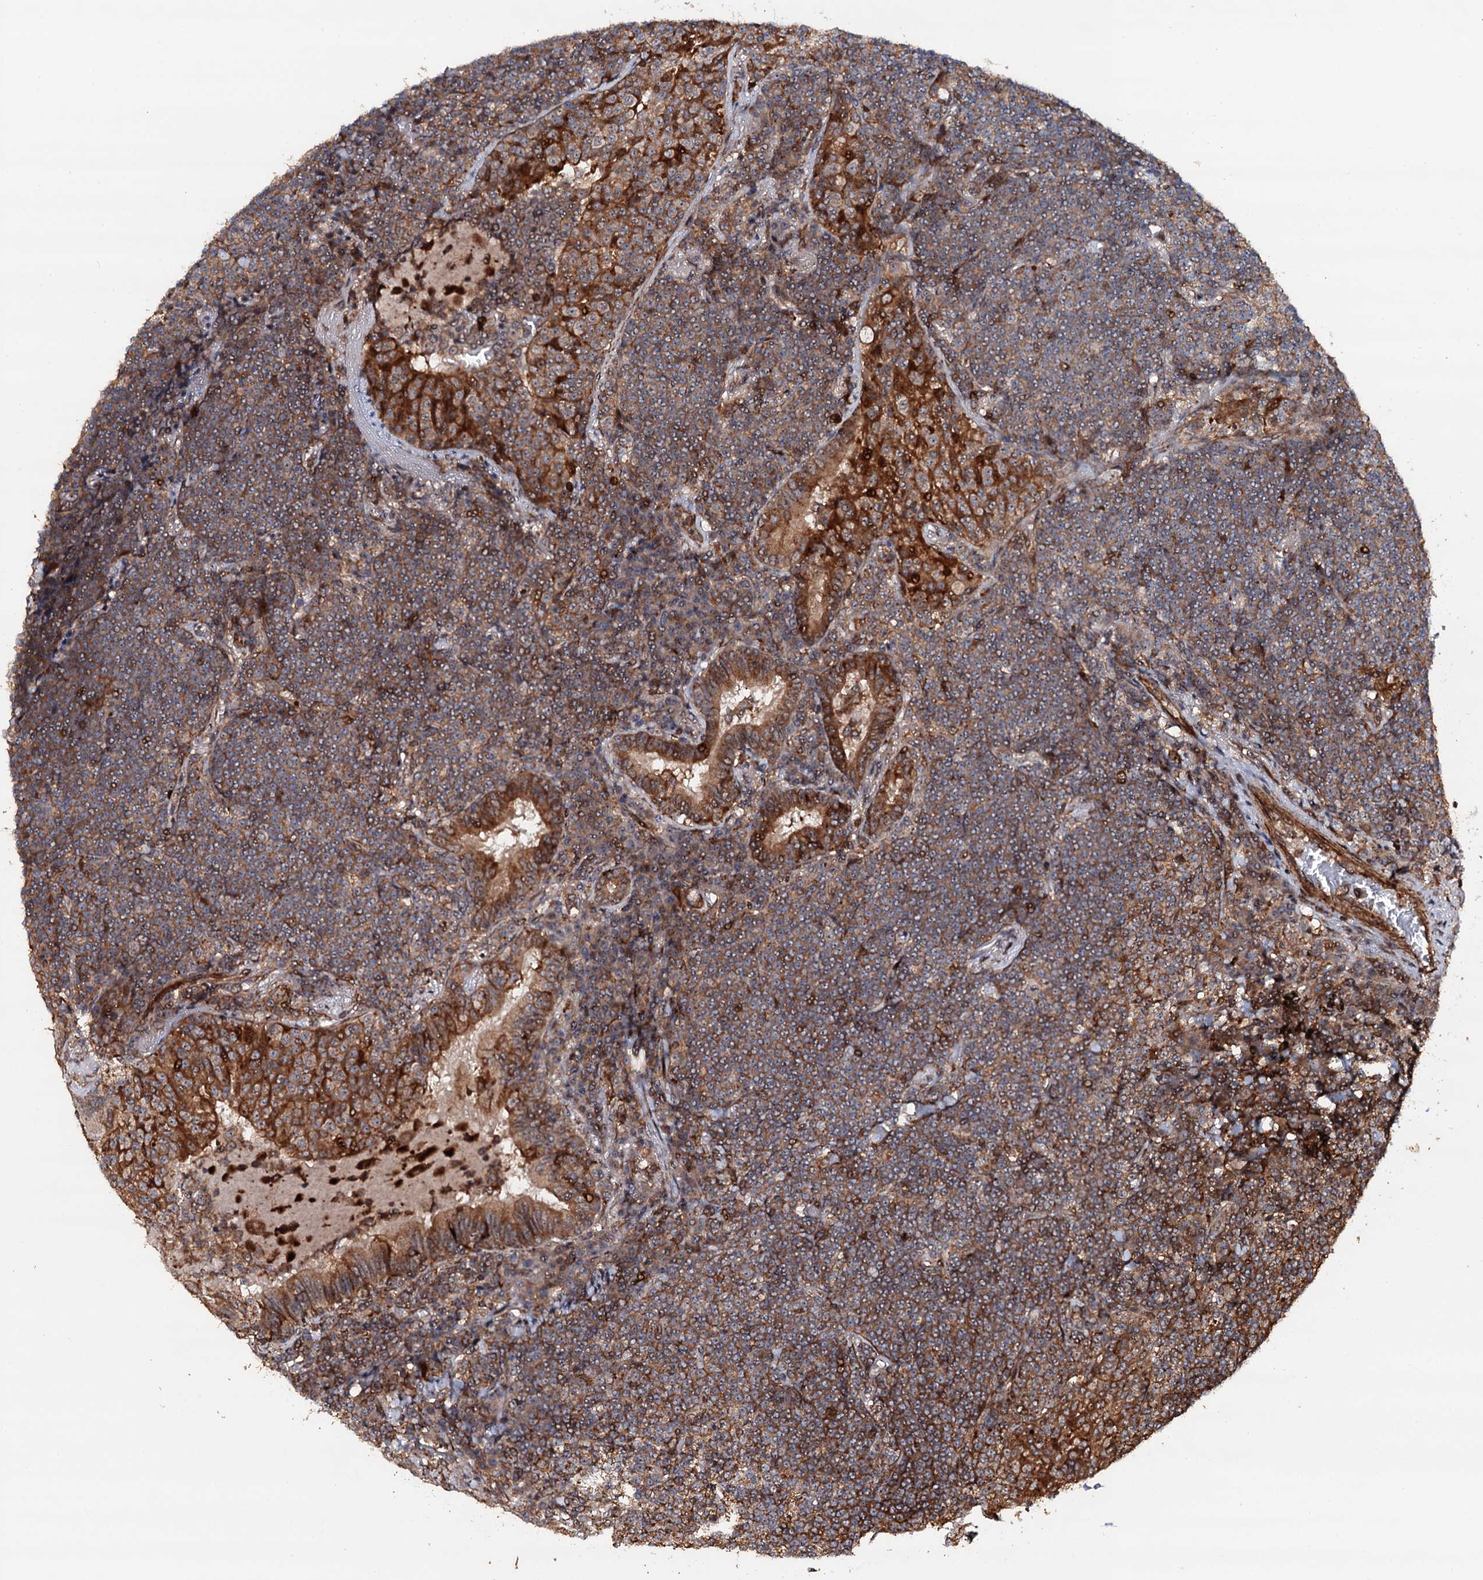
{"staining": {"intensity": "moderate", "quantity": "25%-75%", "location": "cytoplasmic/membranous"}, "tissue": "lymphoma", "cell_type": "Tumor cells", "image_type": "cancer", "snomed": [{"axis": "morphology", "description": "Malignant lymphoma, non-Hodgkin's type, Low grade"}, {"axis": "topography", "description": "Lung"}], "caption": "Immunohistochemistry (IHC) image of neoplastic tissue: malignant lymphoma, non-Hodgkin's type (low-grade) stained using IHC demonstrates medium levels of moderate protein expression localized specifically in the cytoplasmic/membranous of tumor cells, appearing as a cytoplasmic/membranous brown color.", "gene": "BORA", "patient": {"sex": "female", "age": 71}}